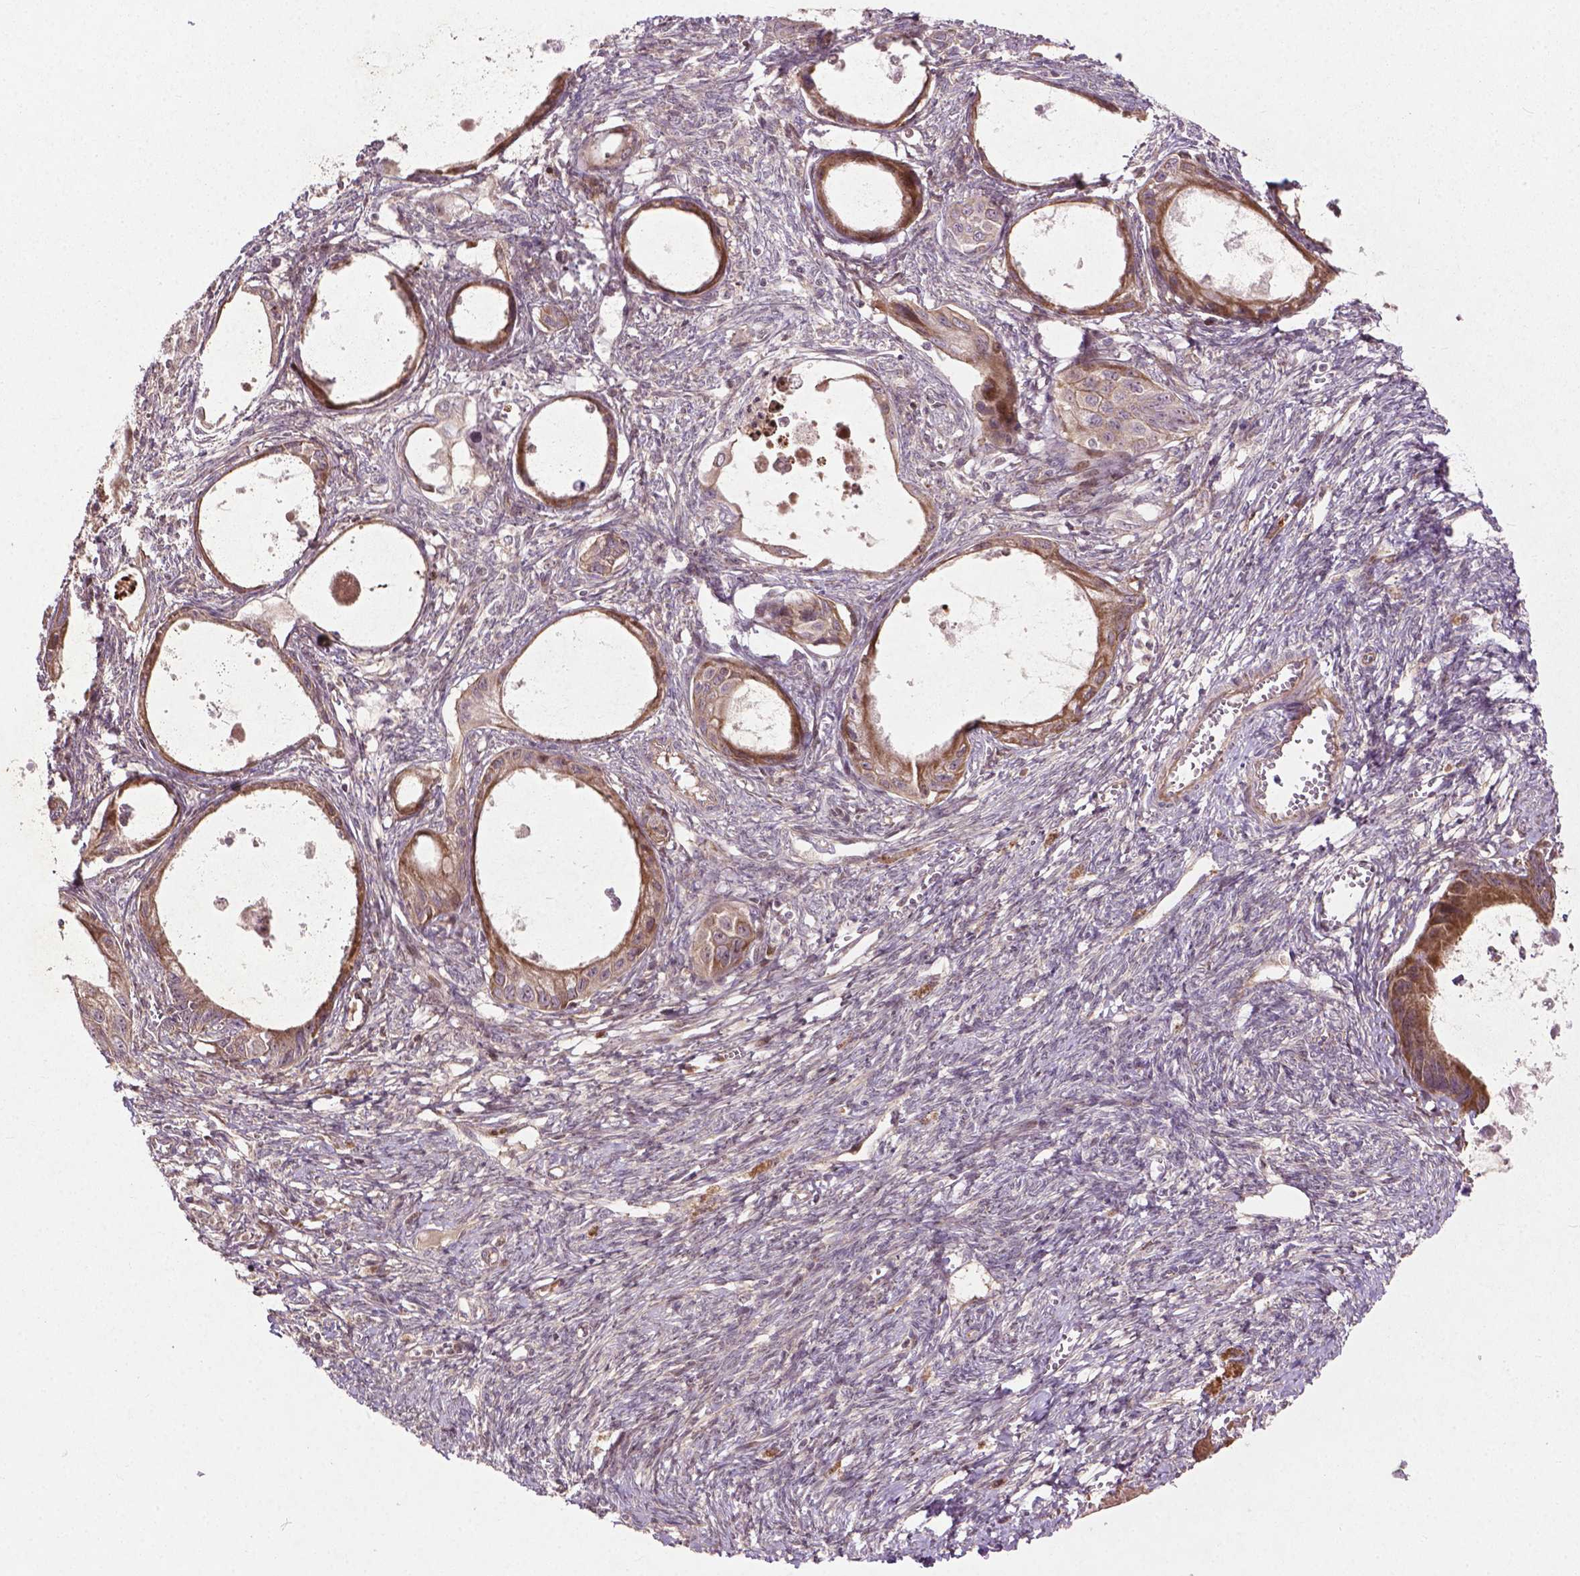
{"staining": {"intensity": "moderate", "quantity": ">75%", "location": "cytoplasmic/membranous"}, "tissue": "ovarian cancer", "cell_type": "Tumor cells", "image_type": "cancer", "snomed": [{"axis": "morphology", "description": "Cystadenocarcinoma, mucinous, NOS"}, {"axis": "topography", "description": "Ovary"}], "caption": "Ovarian cancer was stained to show a protein in brown. There is medium levels of moderate cytoplasmic/membranous positivity in about >75% of tumor cells.", "gene": "B3GALNT2", "patient": {"sex": "female", "age": 64}}